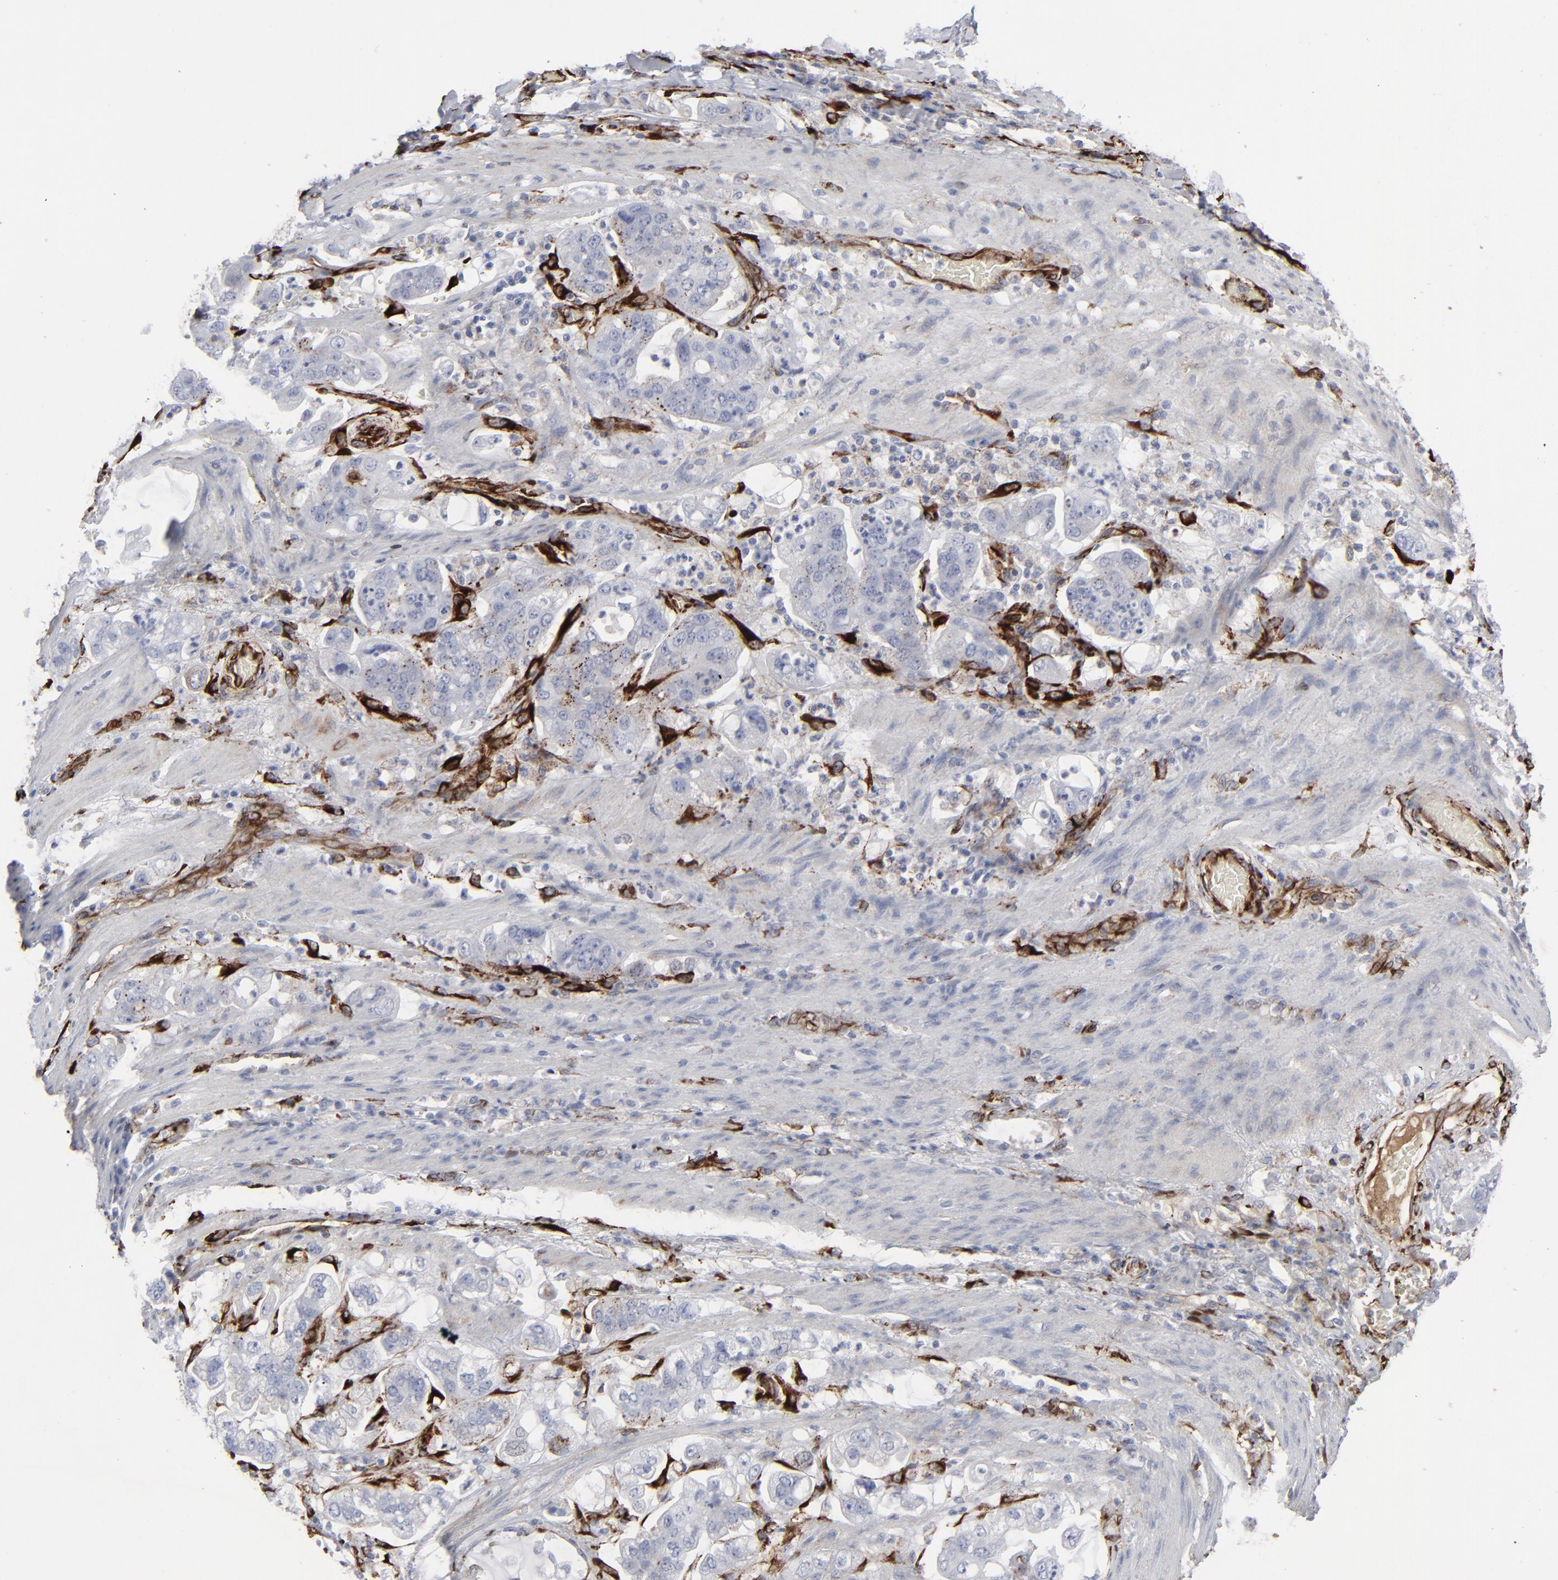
{"staining": {"intensity": "negative", "quantity": "none", "location": "none"}, "tissue": "stomach cancer", "cell_type": "Tumor cells", "image_type": "cancer", "snomed": [{"axis": "morphology", "description": "Adenocarcinoma, NOS"}, {"axis": "topography", "description": "Stomach"}], "caption": "This is a micrograph of IHC staining of stomach cancer, which shows no positivity in tumor cells.", "gene": "SPARC", "patient": {"sex": "male", "age": 62}}